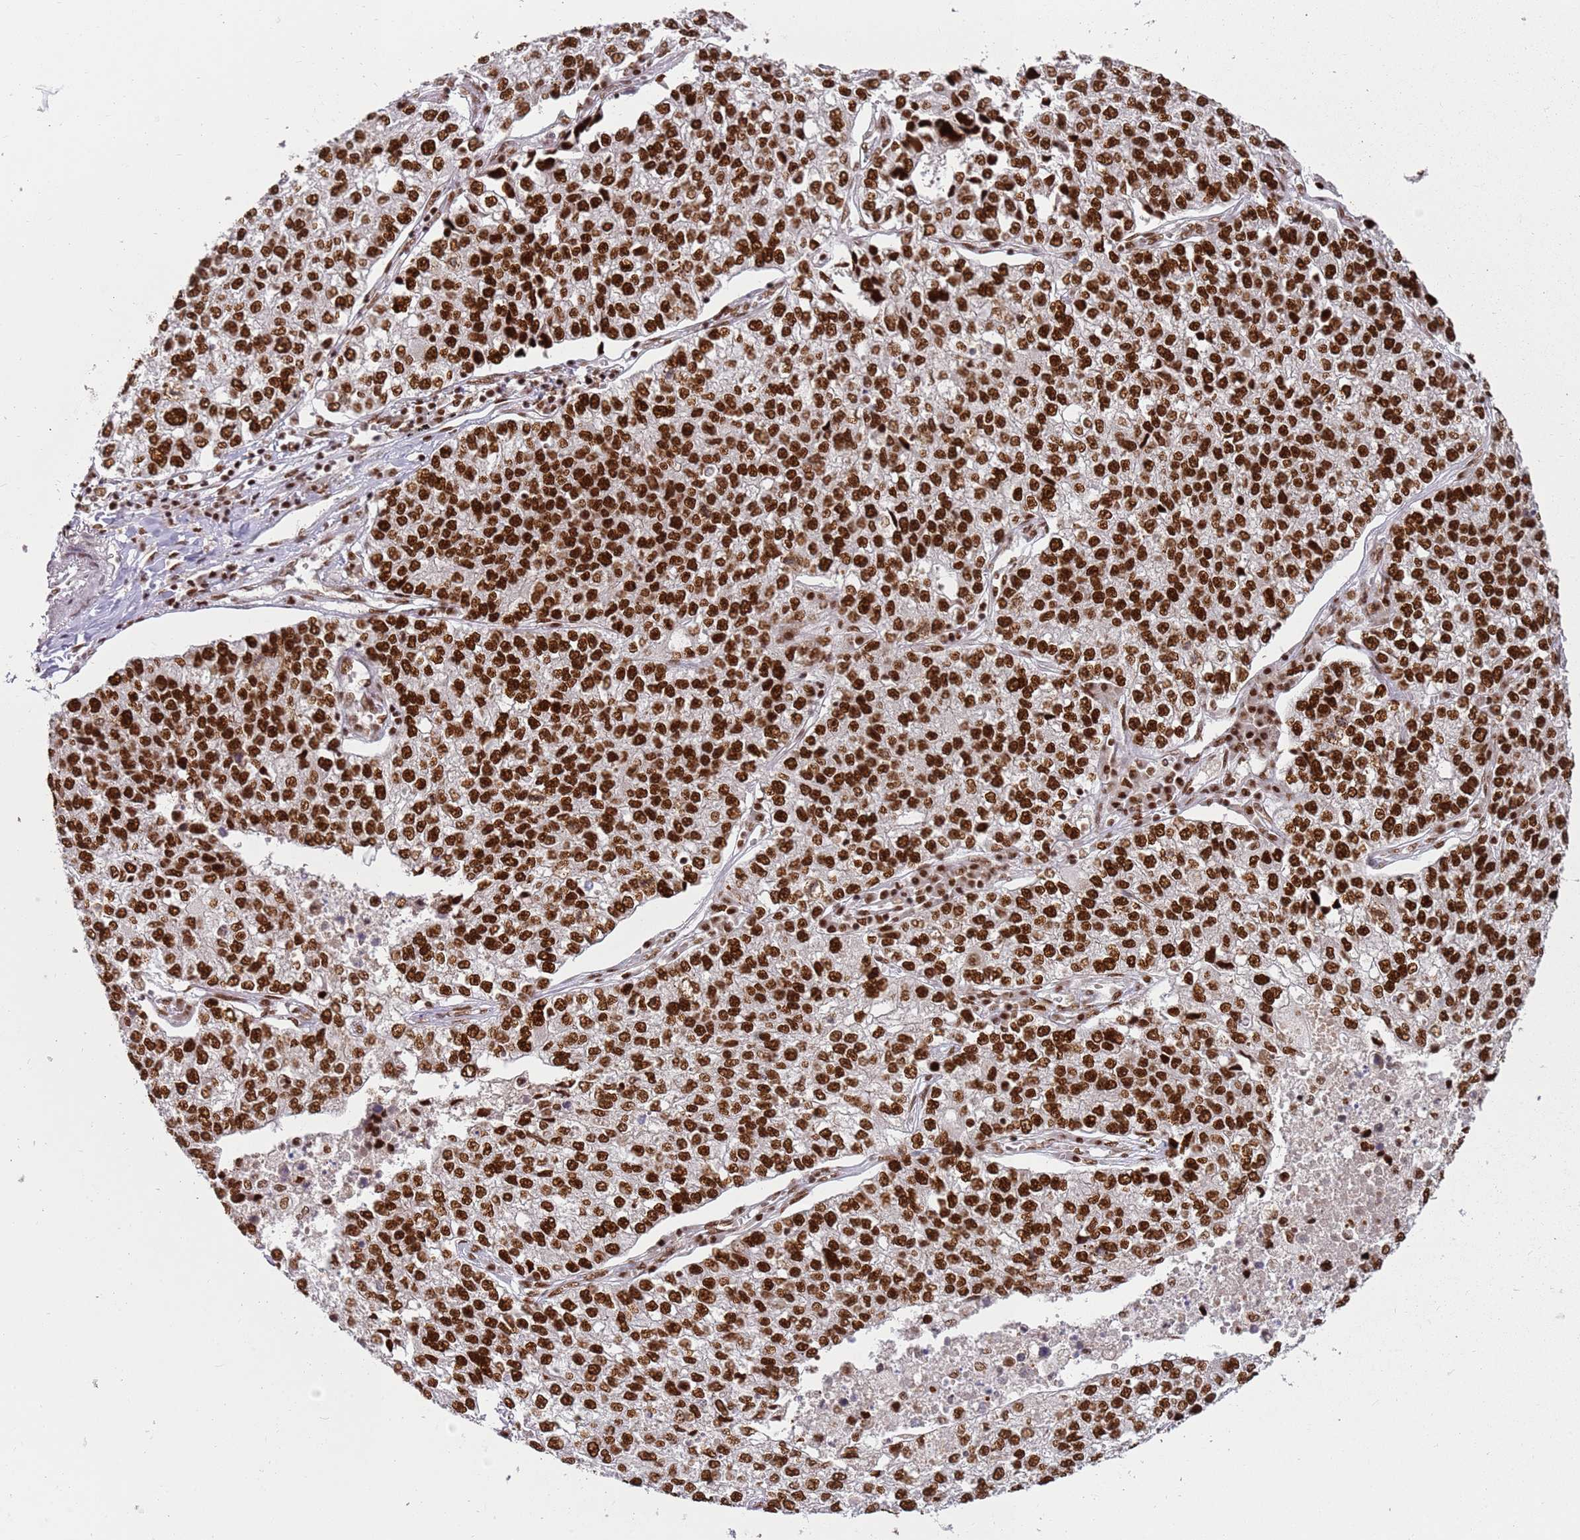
{"staining": {"intensity": "strong", "quantity": ">75%", "location": "nuclear"}, "tissue": "lung cancer", "cell_type": "Tumor cells", "image_type": "cancer", "snomed": [{"axis": "morphology", "description": "Adenocarcinoma, NOS"}, {"axis": "topography", "description": "Lung"}], "caption": "Lung cancer stained with a brown dye displays strong nuclear positive staining in approximately >75% of tumor cells.", "gene": "TENT4A", "patient": {"sex": "male", "age": 49}}